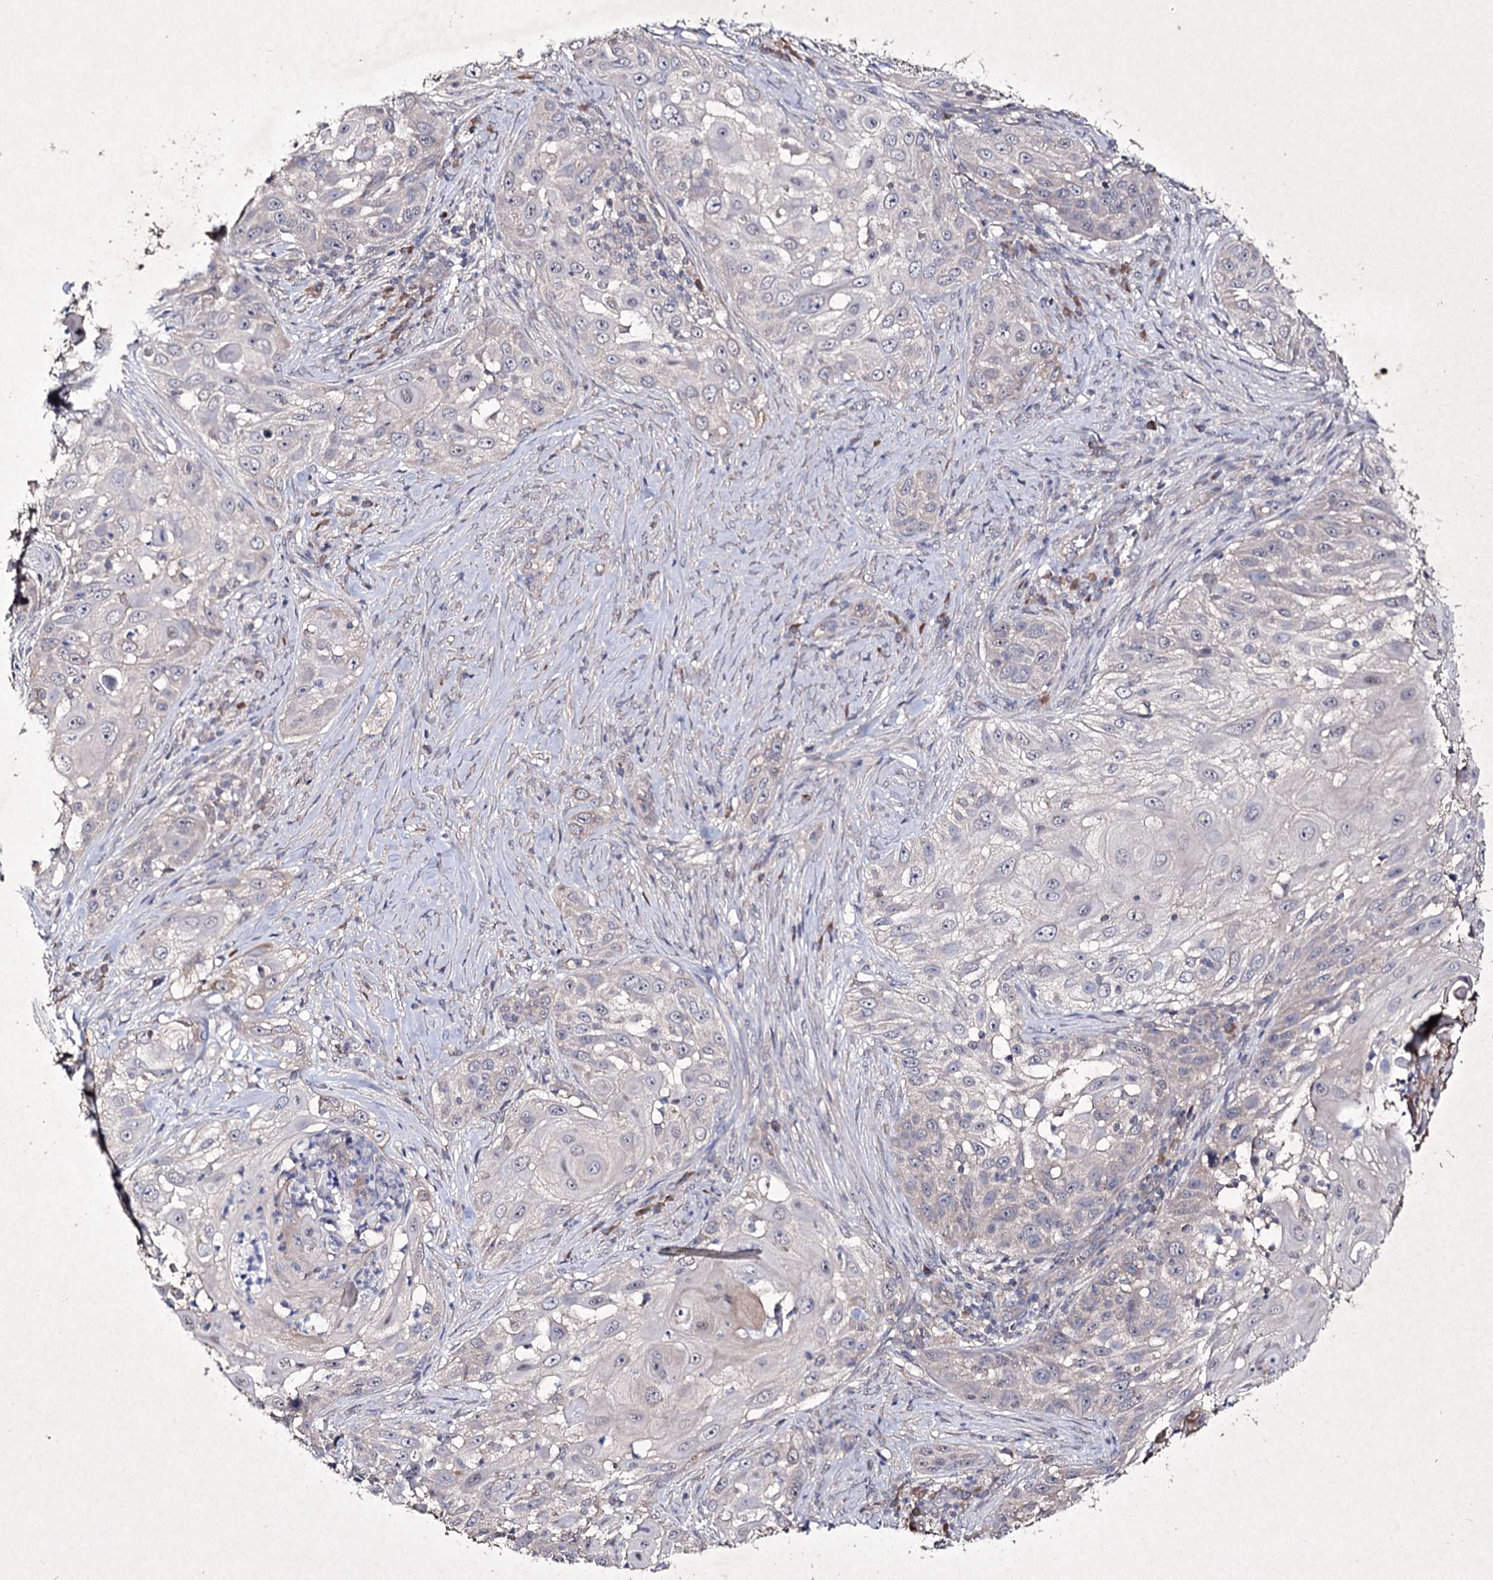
{"staining": {"intensity": "strong", "quantity": "<25%", "location": "cytoplasmic/membranous"}, "tissue": "skin cancer", "cell_type": "Tumor cells", "image_type": "cancer", "snomed": [{"axis": "morphology", "description": "Squamous cell carcinoma, NOS"}, {"axis": "topography", "description": "Skin"}], "caption": "Skin cancer was stained to show a protein in brown. There is medium levels of strong cytoplasmic/membranous staining in about <25% of tumor cells.", "gene": "SEMA4G", "patient": {"sex": "female", "age": 44}}